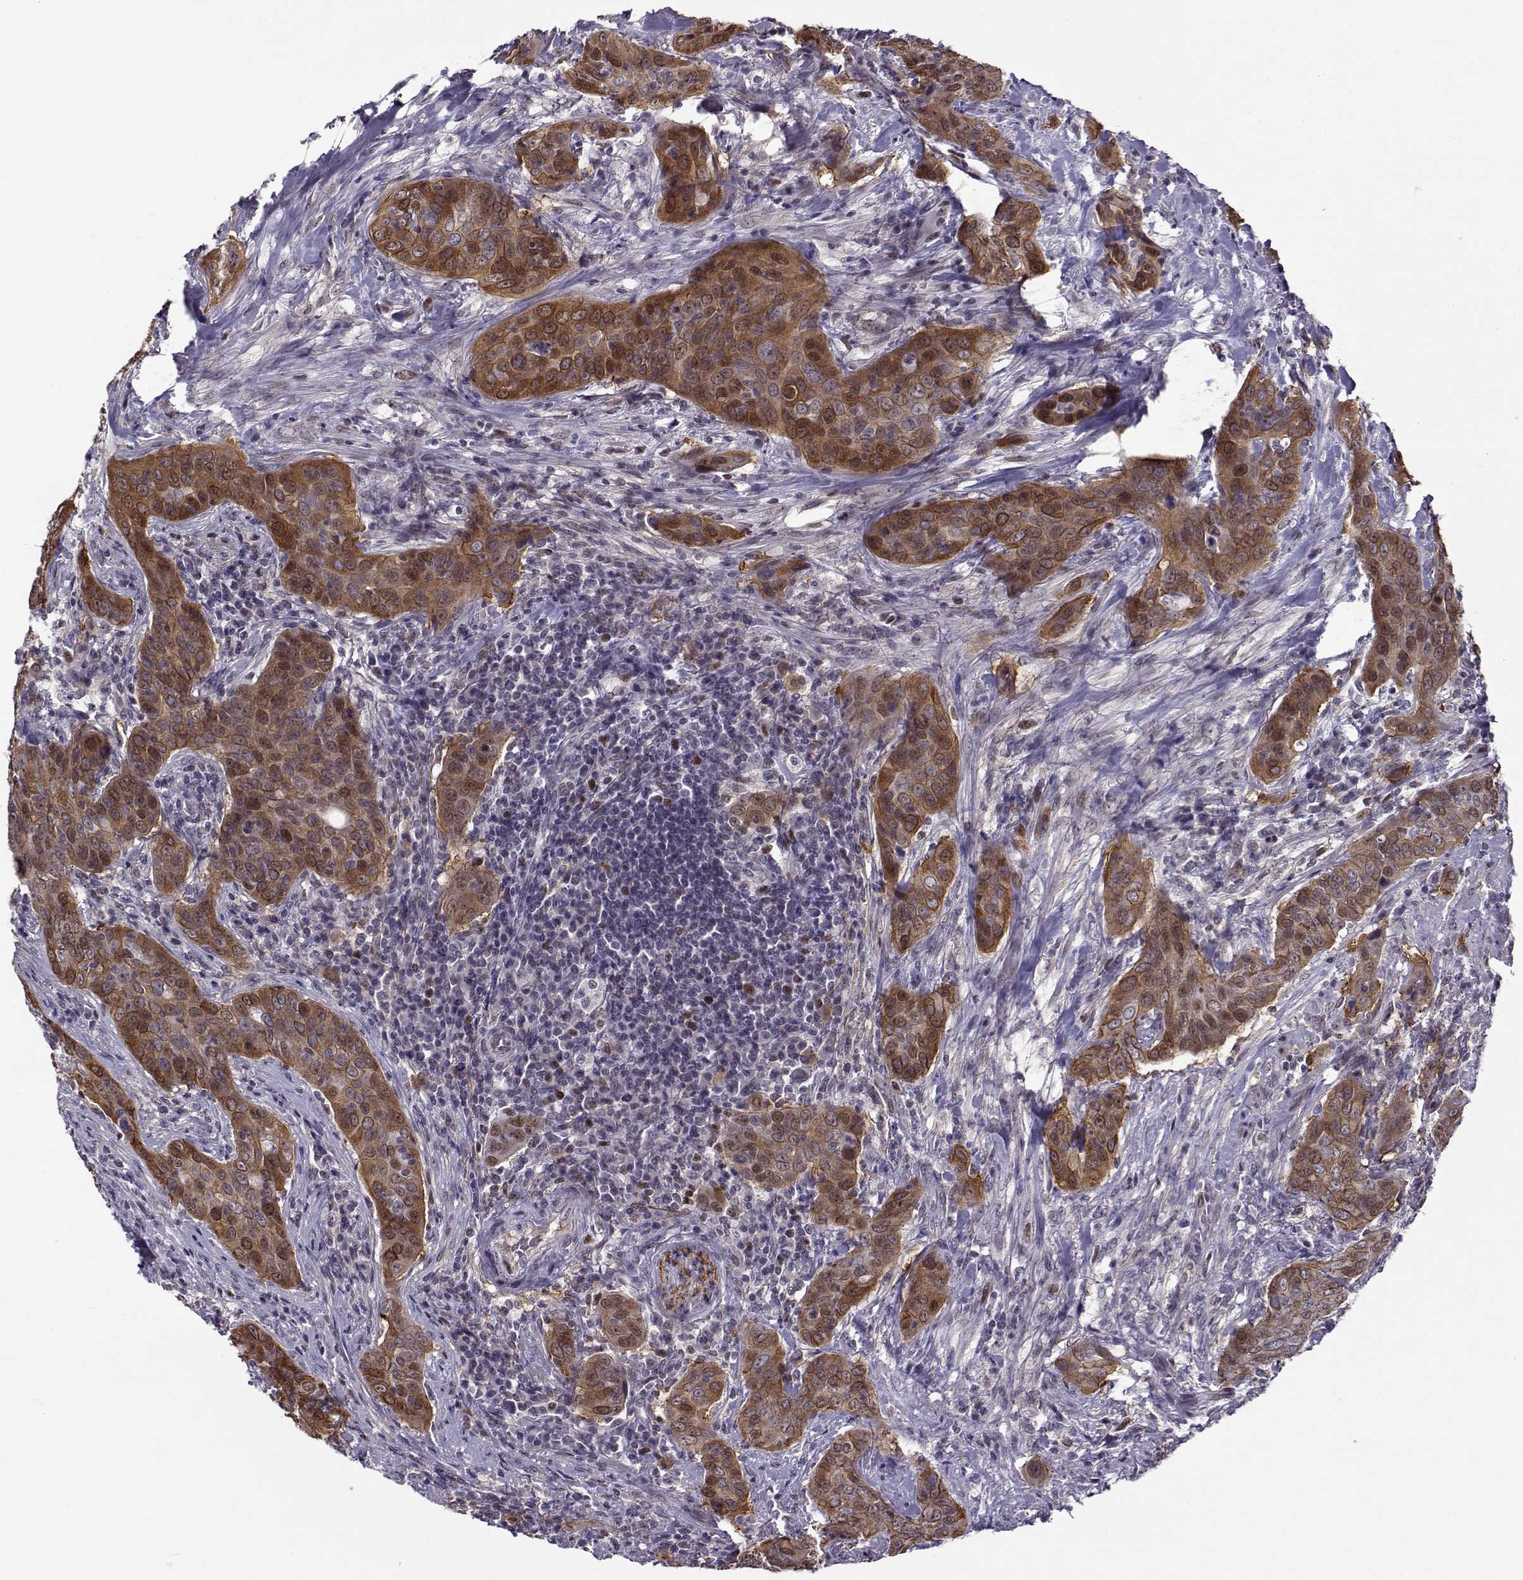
{"staining": {"intensity": "strong", "quantity": "<25%", "location": "cytoplasmic/membranous,nuclear"}, "tissue": "urothelial cancer", "cell_type": "Tumor cells", "image_type": "cancer", "snomed": [{"axis": "morphology", "description": "Urothelial carcinoma, High grade"}, {"axis": "topography", "description": "Urinary bladder"}], "caption": "Immunohistochemical staining of human urothelial carcinoma (high-grade) exhibits strong cytoplasmic/membranous and nuclear protein positivity in approximately <25% of tumor cells. (Brightfield microscopy of DAB IHC at high magnification).", "gene": "BACH1", "patient": {"sex": "male", "age": 82}}